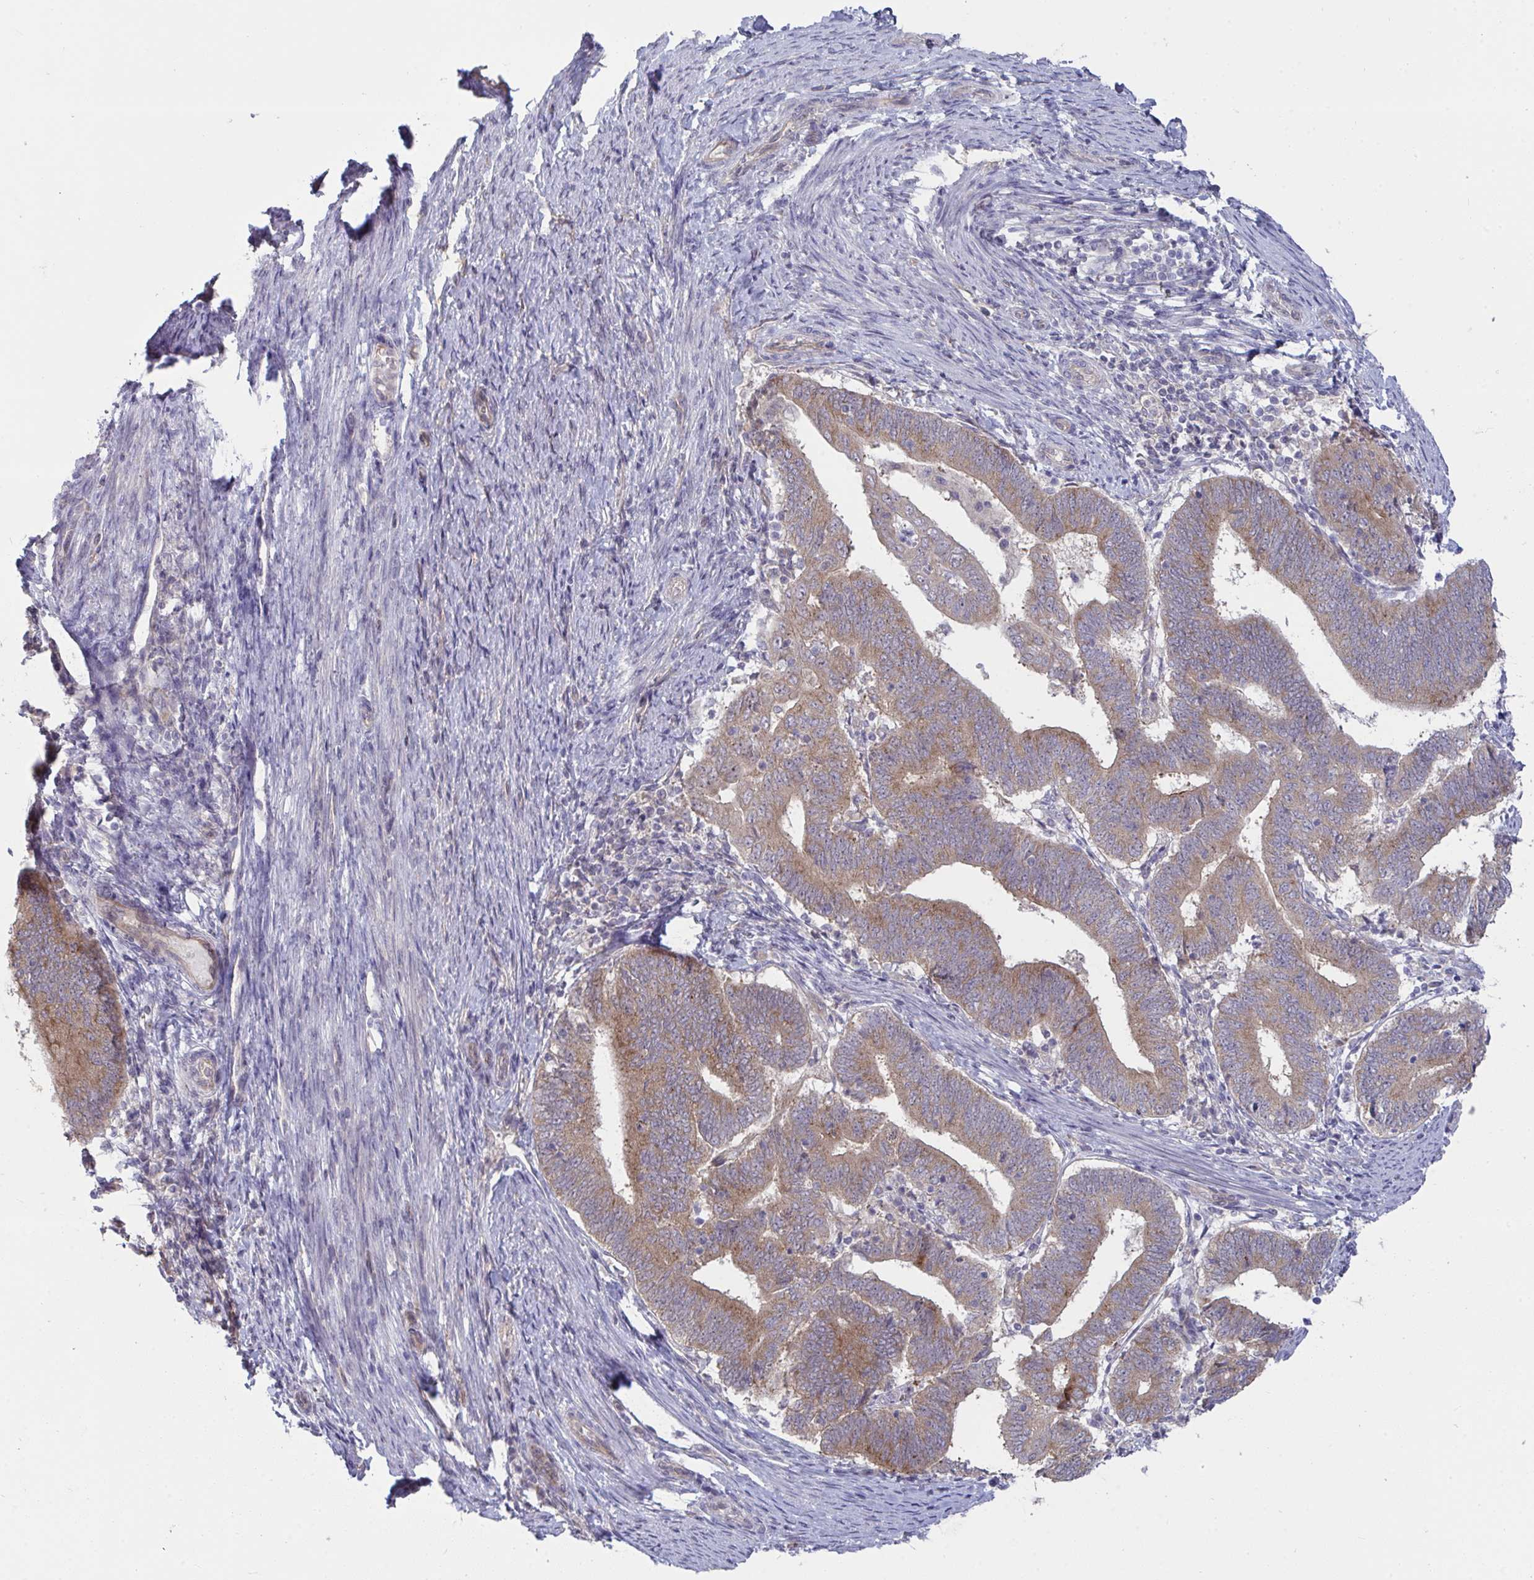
{"staining": {"intensity": "moderate", "quantity": ">75%", "location": "cytoplasmic/membranous"}, "tissue": "endometrial cancer", "cell_type": "Tumor cells", "image_type": "cancer", "snomed": [{"axis": "morphology", "description": "Adenocarcinoma, NOS"}, {"axis": "topography", "description": "Endometrium"}], "caption": "Tumor cells demonstrate moderate cytoplasmic/membranous expression in about >75% of cells in endometrial adenocarcinoma. (Brightfield microscopy of DAB IHC at high magnification).", "gene": "CASP9", "patient": {"sex": "female", "age": 70}}